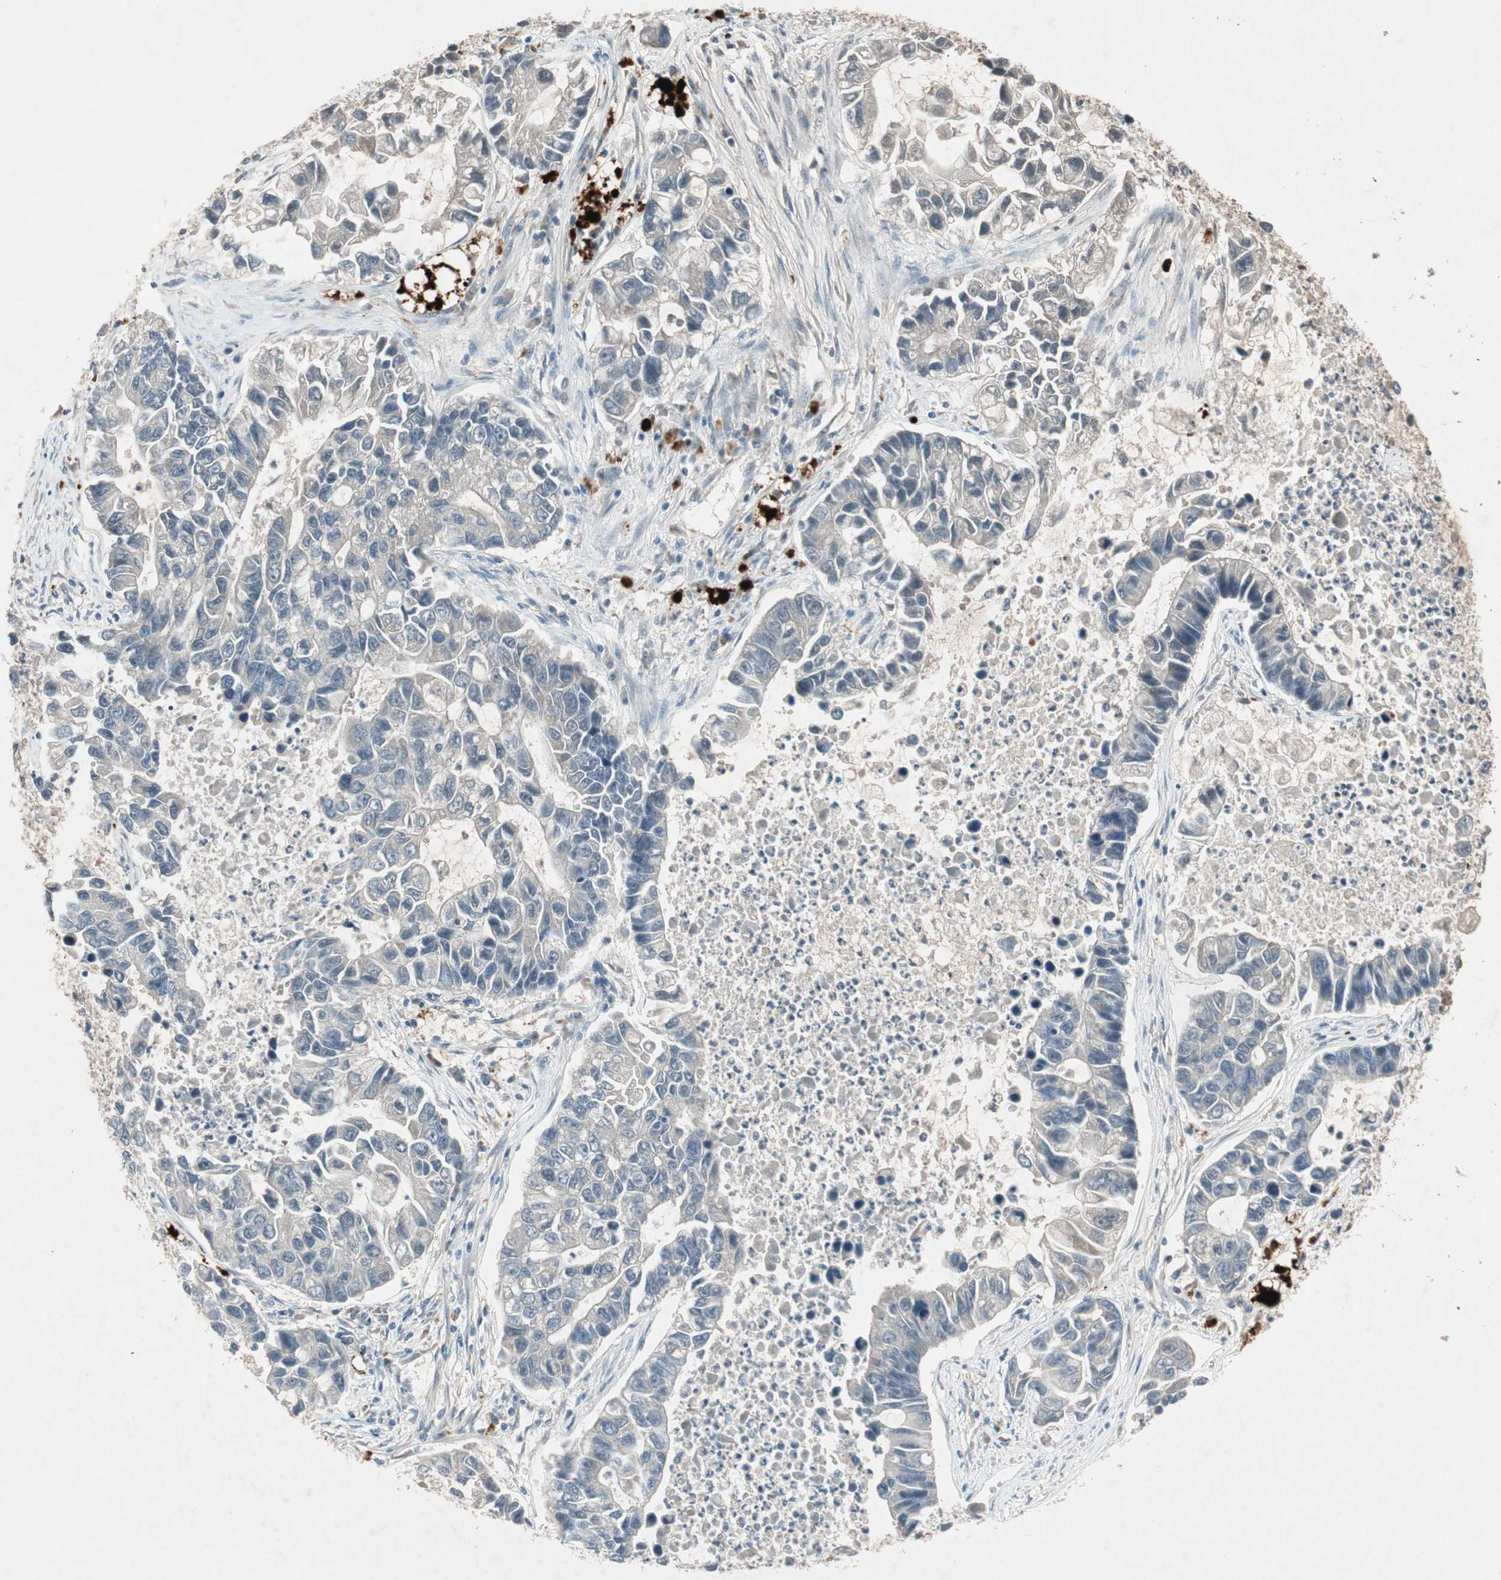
{"staining": {"intensity": "negative", "quantity": "none", "location": "none"}, "tissue": "lung cancer", "cell_type": "Tumor cells", "image_type": "cancer", "snomed": [{"axis": "morphology", "description": "Adenocarcinoma, NOS"}, {"axis": "topography", "description": "Lung"}], "caption": "A histopathology image of human lung cancer (adenocarcinoma) is negative for staining in tumor cells. (Stains: DAB (3,3'-diaminobenzidine) IHC with hematoxylin counter stain, Microscopy: brightfield microscopy at high magnification).", "gene": "APOO", "patient": {"sex": "female", "age": 51}}